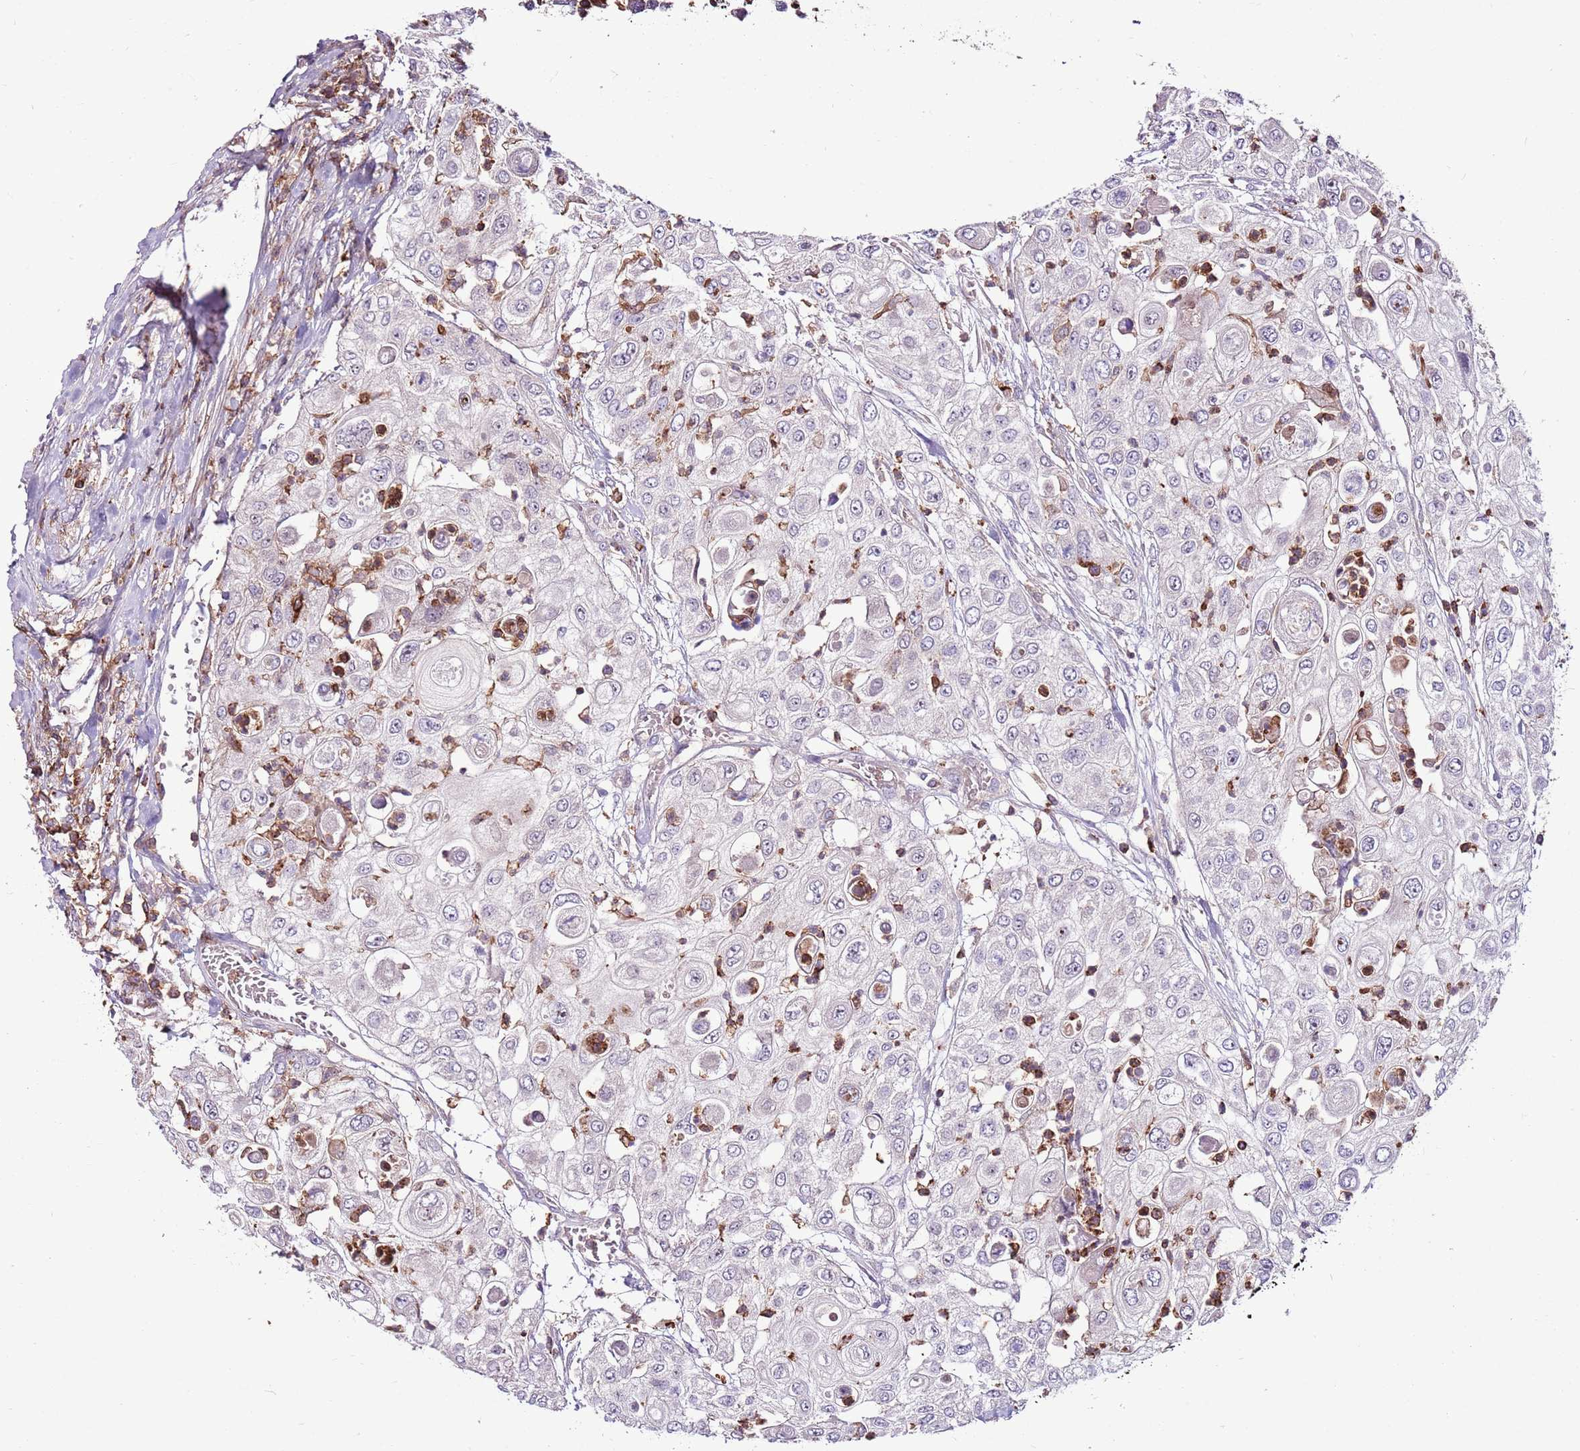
{"staining": {"intensity": "negative", "quantity": "none", "location": "none"}, "tissue": "urothelial cancer", "cell_type": "Tumor cells", "image_type": "cancer", "snomed": [{"axis": "morphology", "description": "Urothelial carcinoma, High grade"}, {"axis": "topography", "description": "Urinary bladder"}], "caption": "High magnification brightfield microscopy of urothelial cancer stained with DAB (3,3'-diaminobenzidine) (brown) and counterstained with hematoxylin (blue): tumor cells show no significant staining.", "gene": "ZSWIM1", "patient": {"sex": "female", "age": 79}}